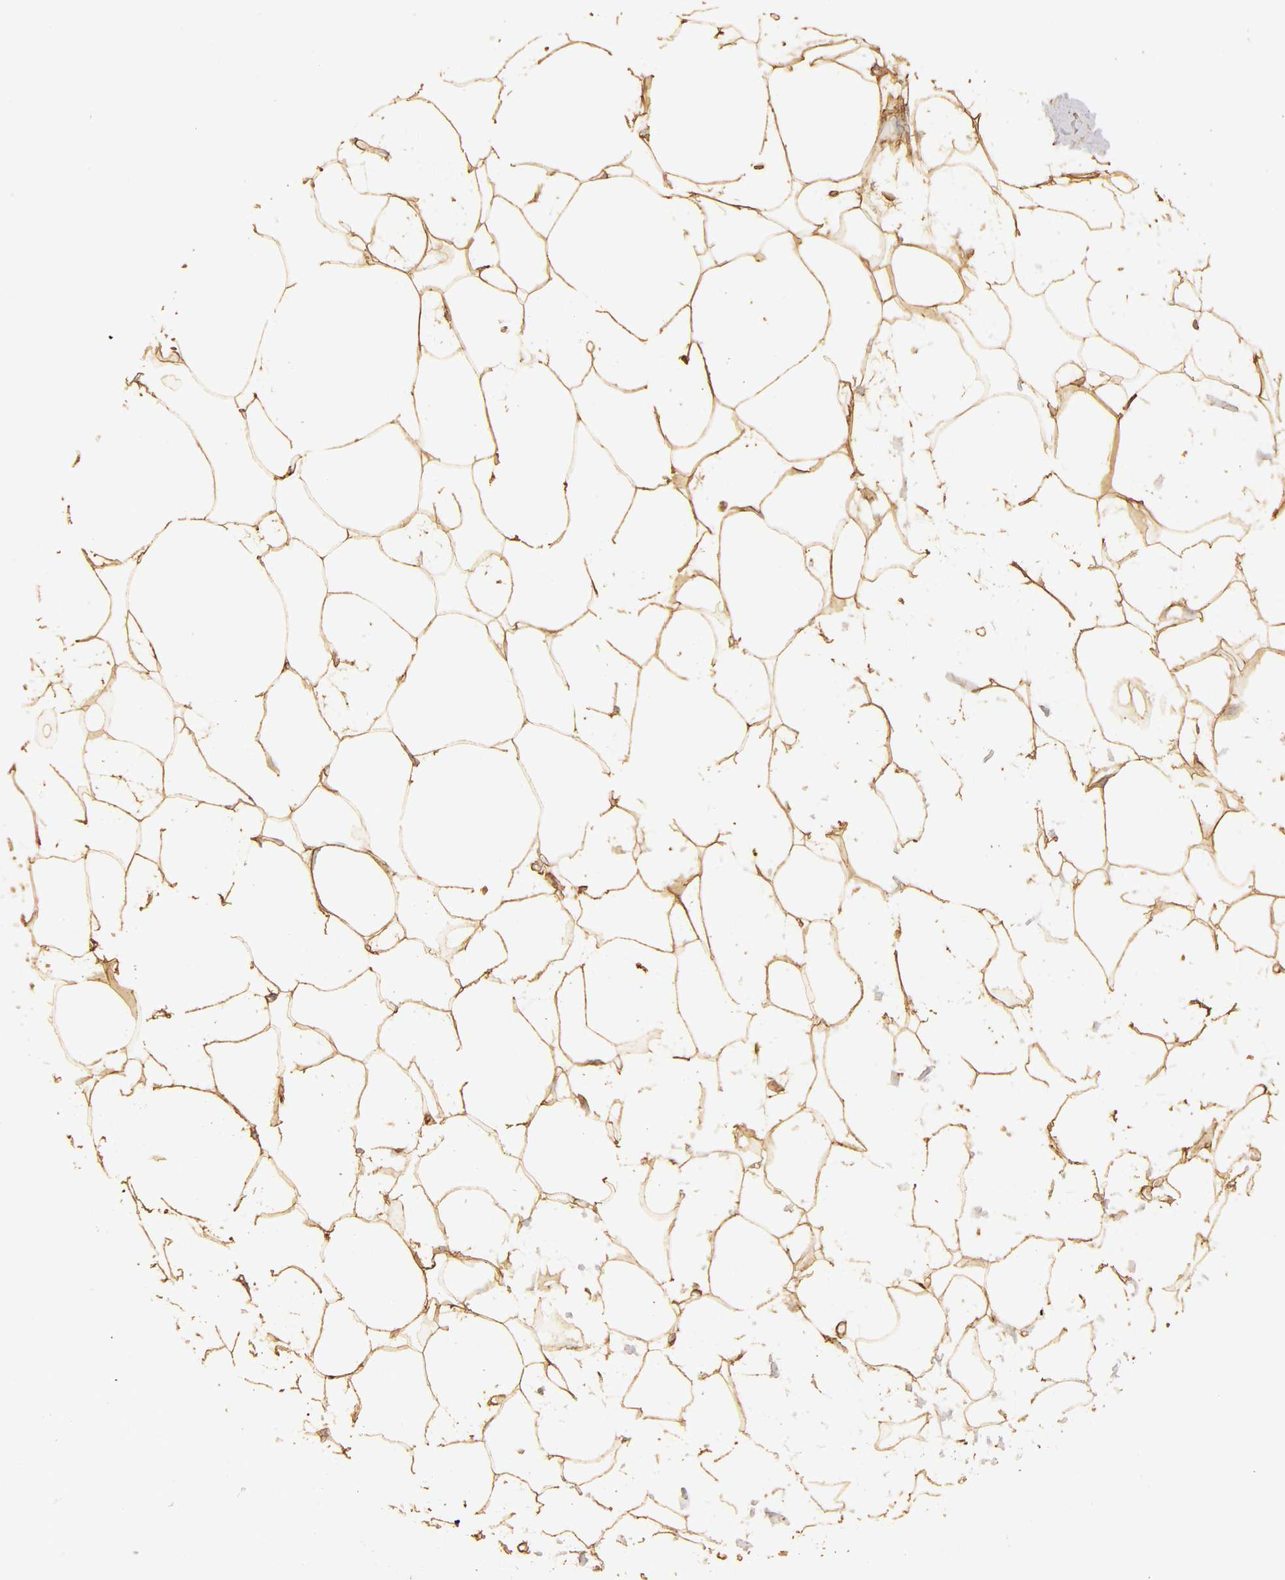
{"staining": {"intensity": "moderate", "quantity": ">75%", "location": "cytoplasmic/membranous"}, "tissue": "adipose tissue", "cell_type": "Adipocytes", "image_type": "normal", "snomed": [{"axis": "morphology", "description": "Normal tissue, NOS"}, {"axis": "topography", "description": "Breast"}], "caption": "Brown immunohistochemical staining in unremarkable human adipose tissue reveals moderate cytoplasmic/membranous staining in approximately >75% of adipocytes. The staining is performed using DAB brown chromogen to label protein expression. The nuclei are counter-stained blue using hematoxylin.", "gene": "COL4A1", "patient": {"sex": "female", "age": 45}}